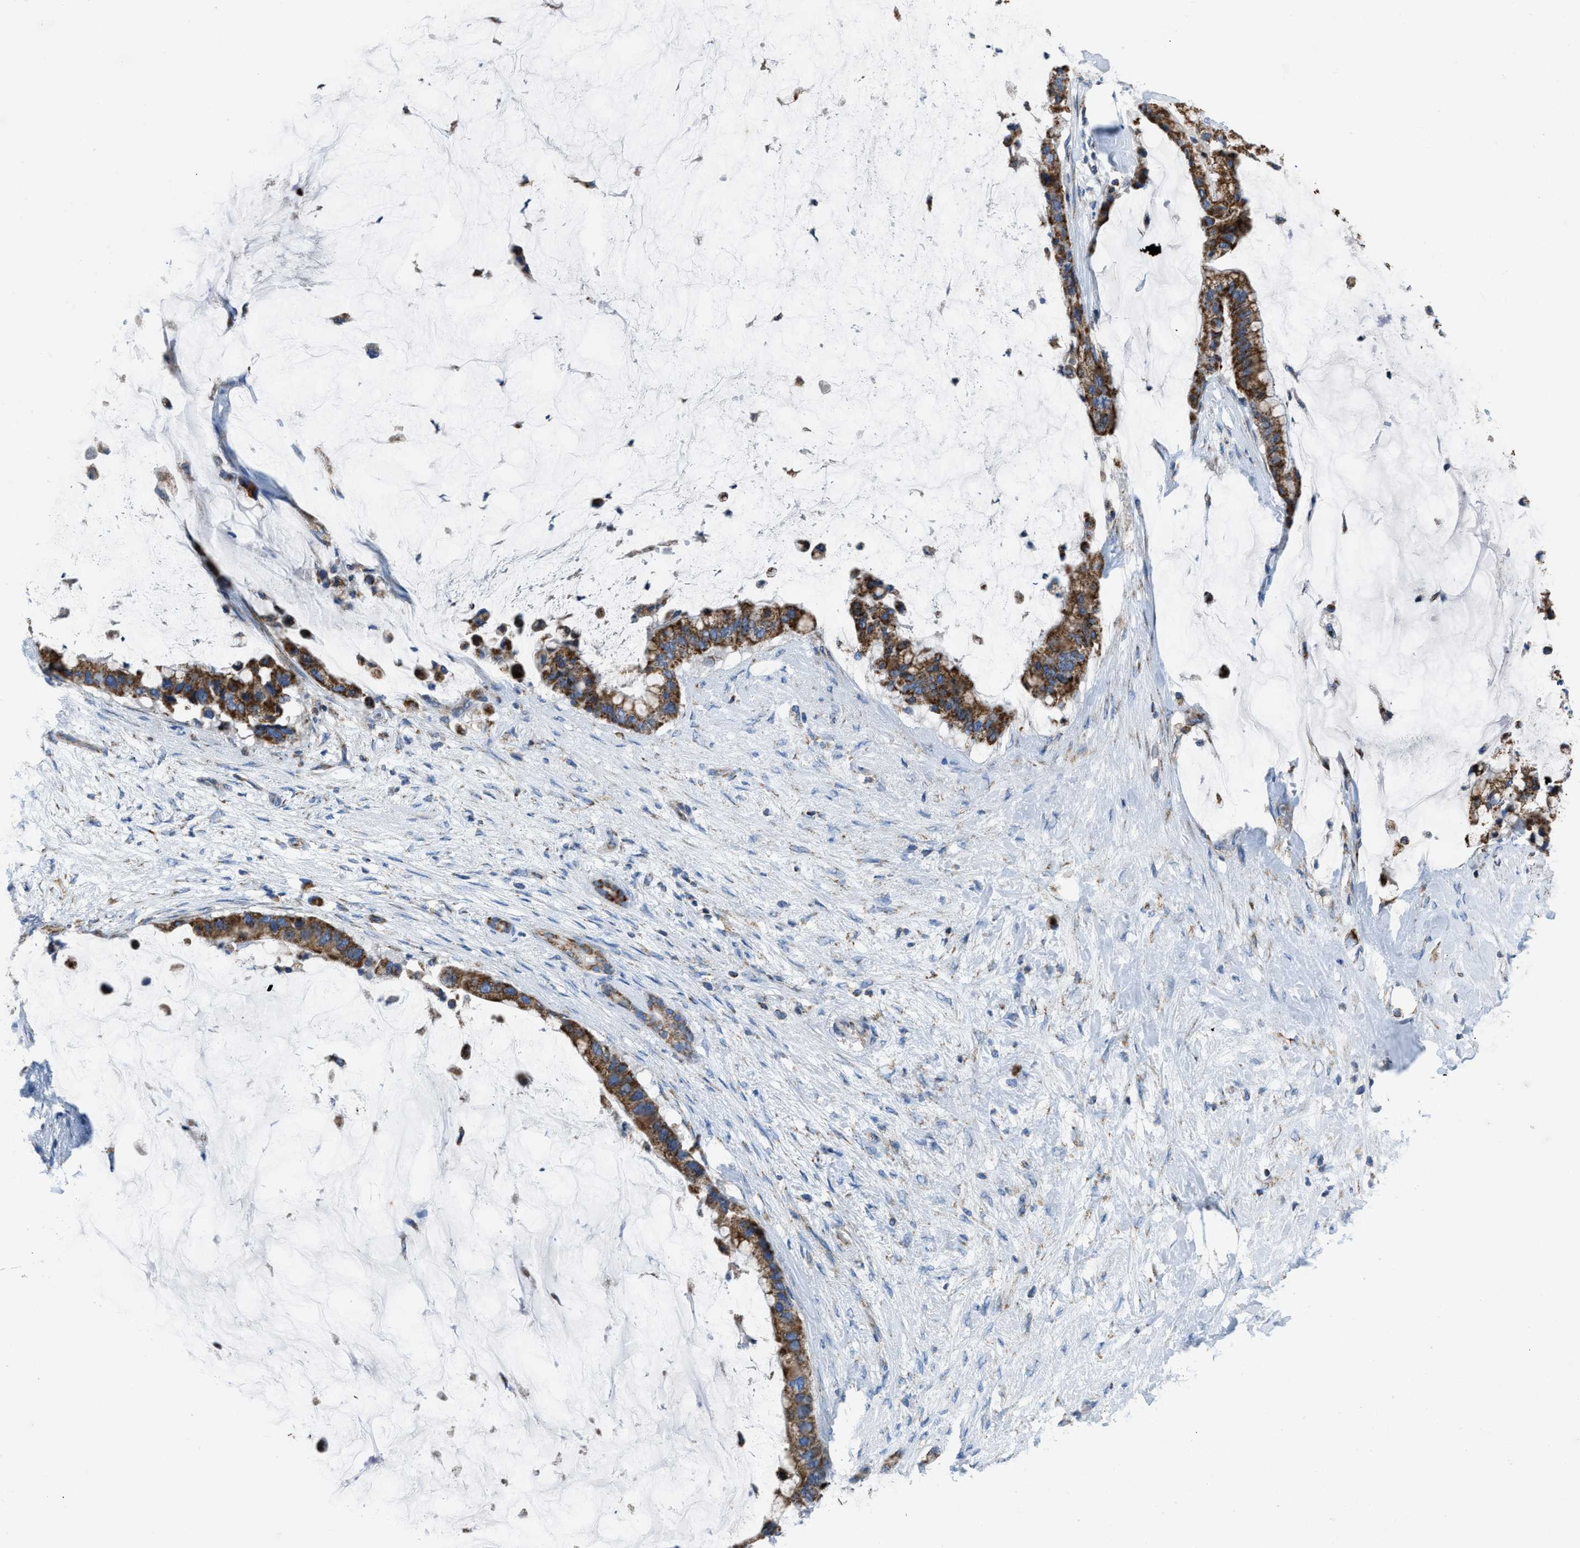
{"staining": {"intensity": "strong", "quantity": ">75%", "location": "cytoplasmic/membranous"}, "tissue": "pancreatic cancer", "cell_type": "Tumor cells", "image_type": "cancer", "snomed": [{"axis": "morphology", "description": "Adenocarcinoma, NOS"}, {"axis": "topography", "description": "Pancreas"}], "caption": "IHC micrograph of pancreatic adenocarcinoma stained for a protein (brown), which reveals high levels of strong cytoplasmic/membranous expression in about >75% of tumor cells.", "gene": "ETFB", "patient": {"sex": "male", "age": 41}}